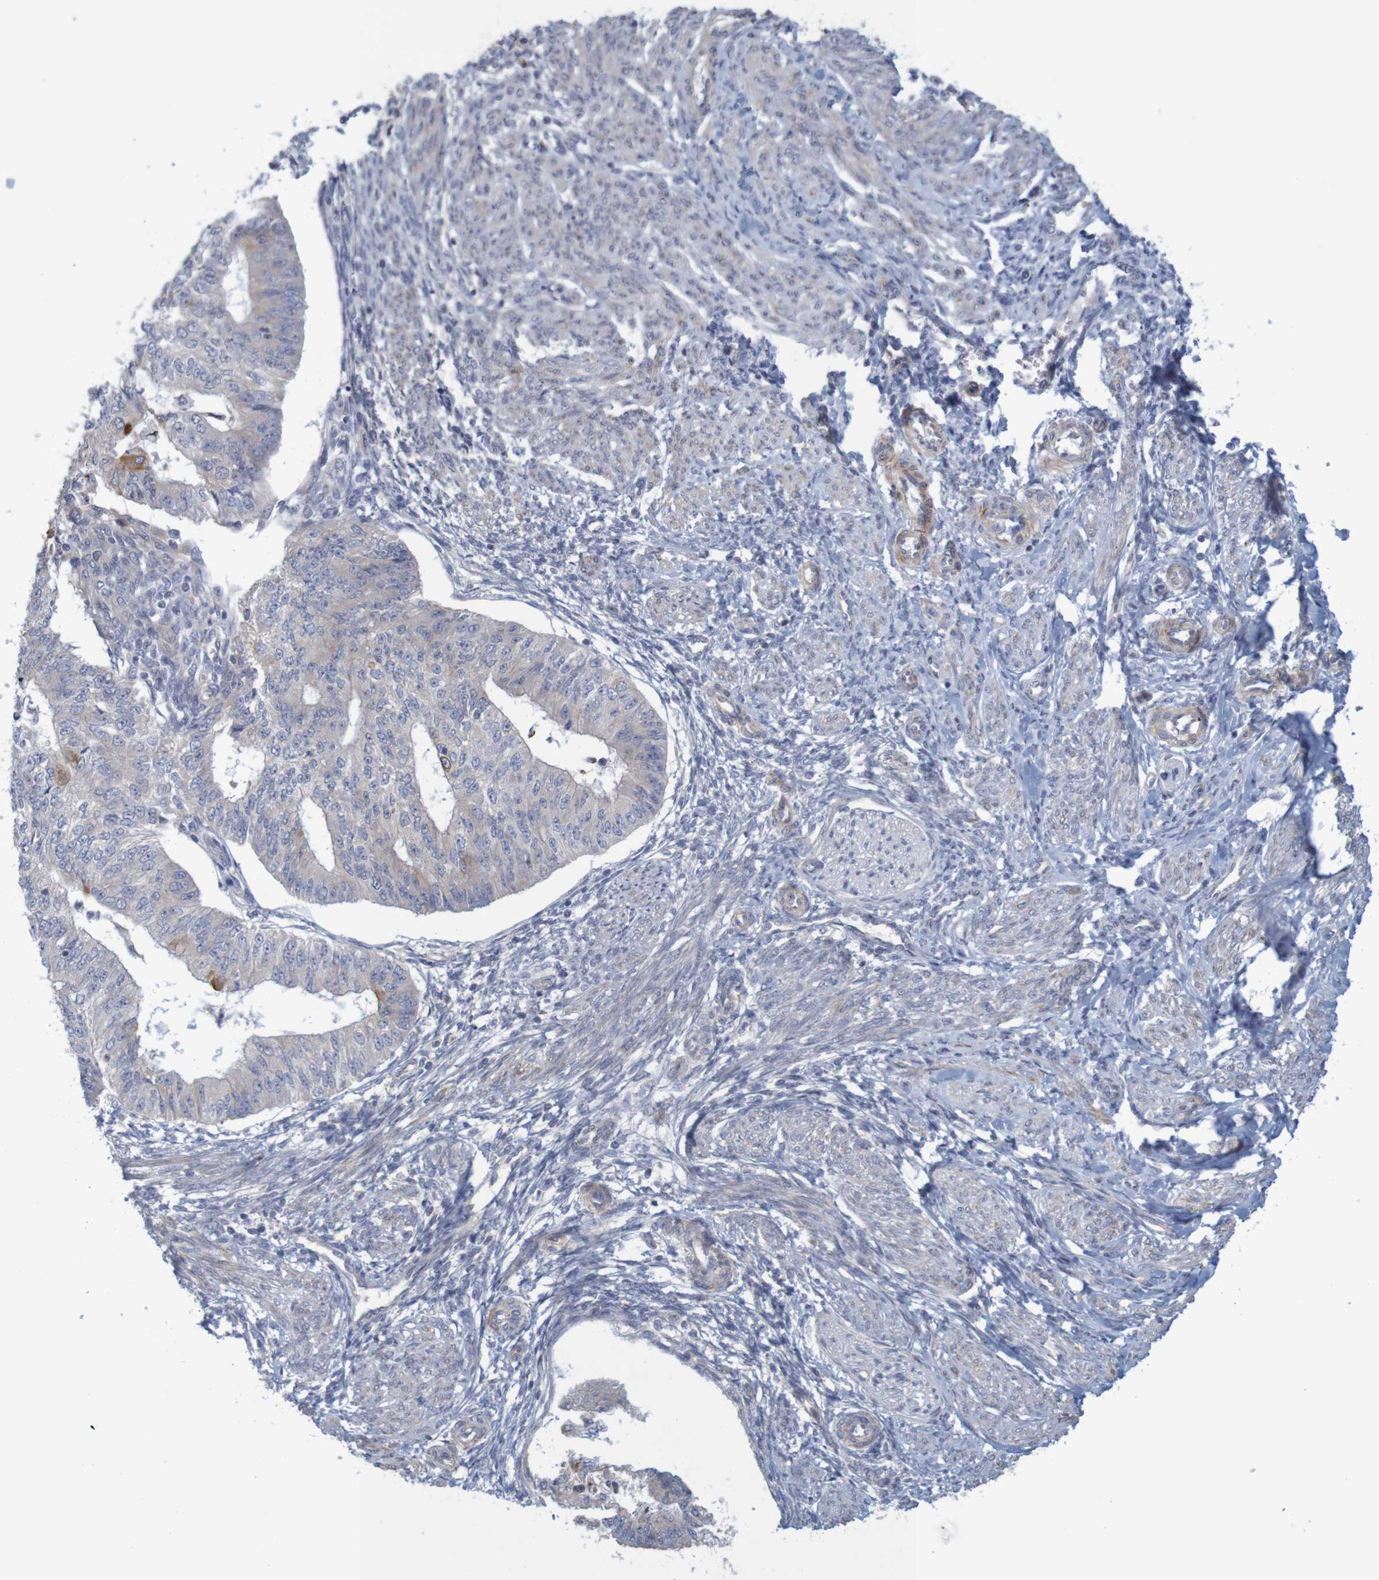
{"staining": {"intensity": "moderate", "quantity": "25%-75%", "location": "cytoplasmic/membranous"}, "tissue": "endometrial cancer", "cell_type": "Tumor cells", "image_type": "cancer", "snomed": [{"axis": "morphology", "description": "Adenocarcinoma, NOS"}, {"axis": "topography", "description": "Endometrium"}], "caption": "Brown immunohistochemical staining in endometrial cancer (adenocarcinoma) shows moderate cytoplasmic/membranous expression in about 25%-75% of tumor cells. The staining is performed using DAB brown chromogen to label protein expression. The nuclei are counter-stained blue using hematoxylin.", "gene": "KRT23", "patient": {"sex": "female", "age": 32}}